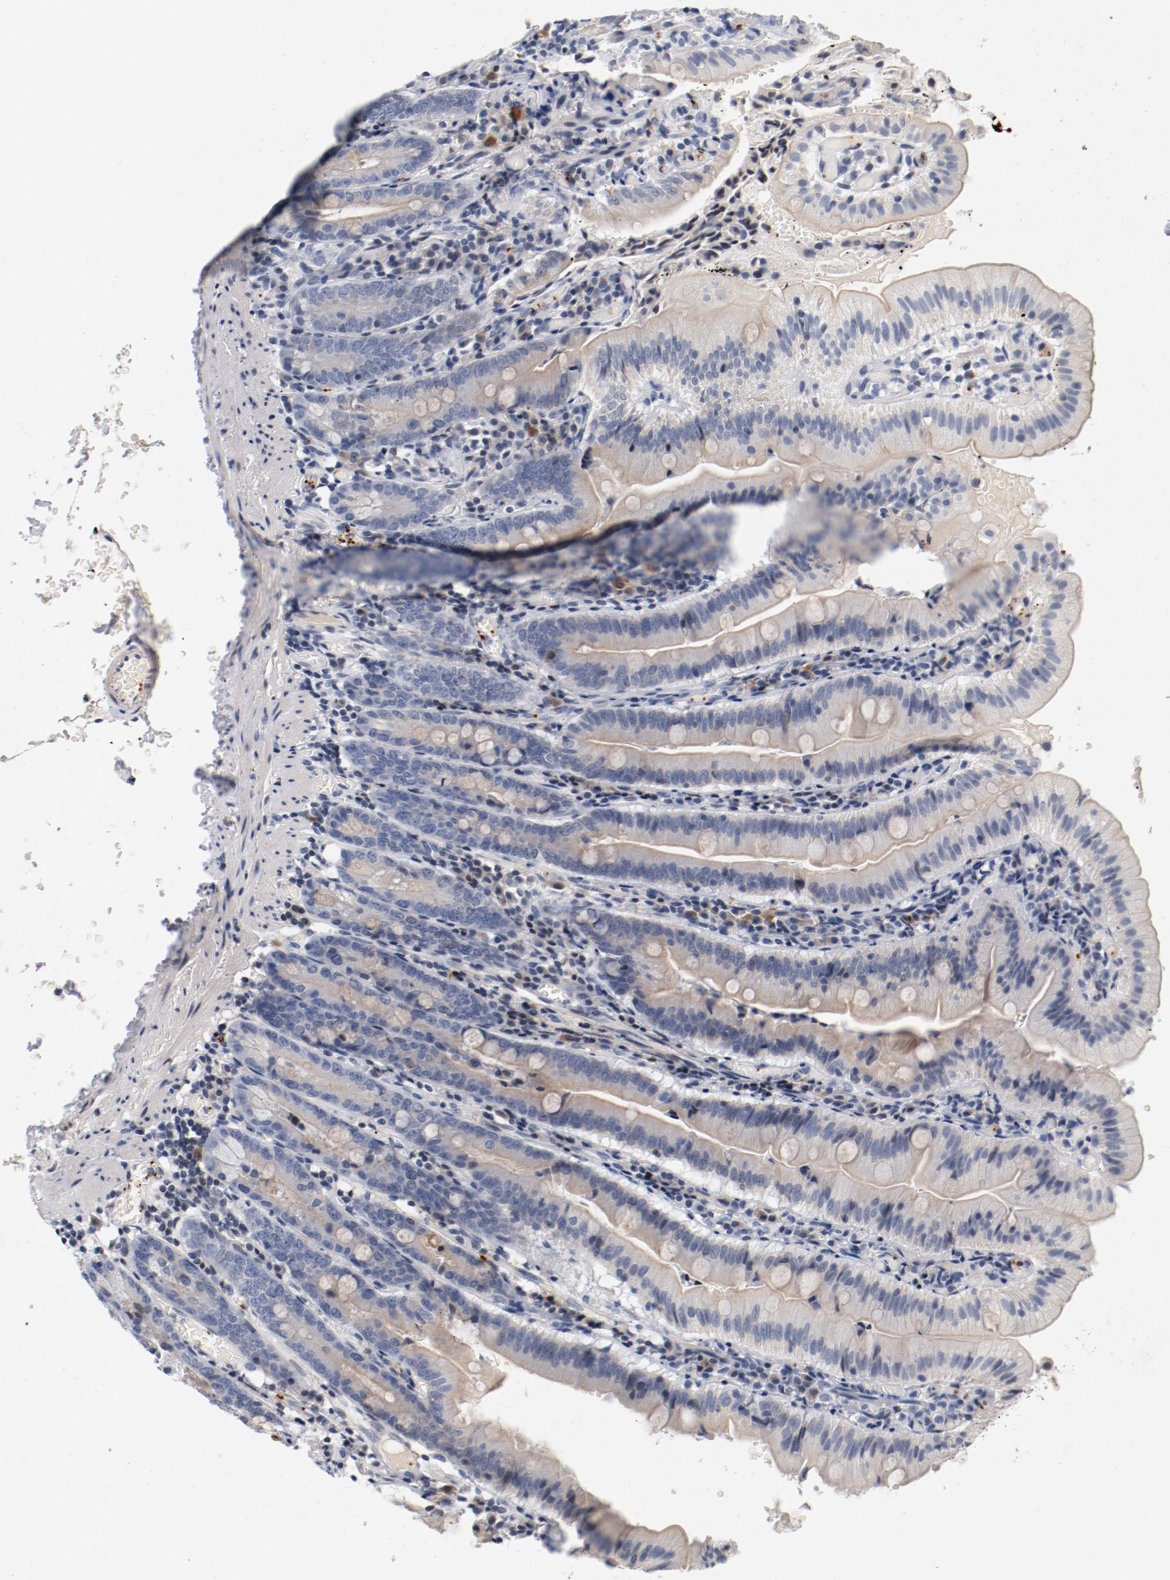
{"staining": {"intensity": "weak", "quantity": ">75%", "location": "cytoplasmic/membranous"}, "tissue": "small intestine", "cell_type": "Glandular cells", "image_type": "normal", "snomed": [{"axis": "morphology", "description": "Normal tissue, NOS"}, {"axis": "topography", "description": "Small intestine"}], "caption": "DAB immunohistochemical staining of unremarkable small intestine displays weak cytoplasmic/membranous protein staining in approximately >75% of glandular cells.", "gene": "PIM1", "patient": {"sex": "male", "age": 71}}